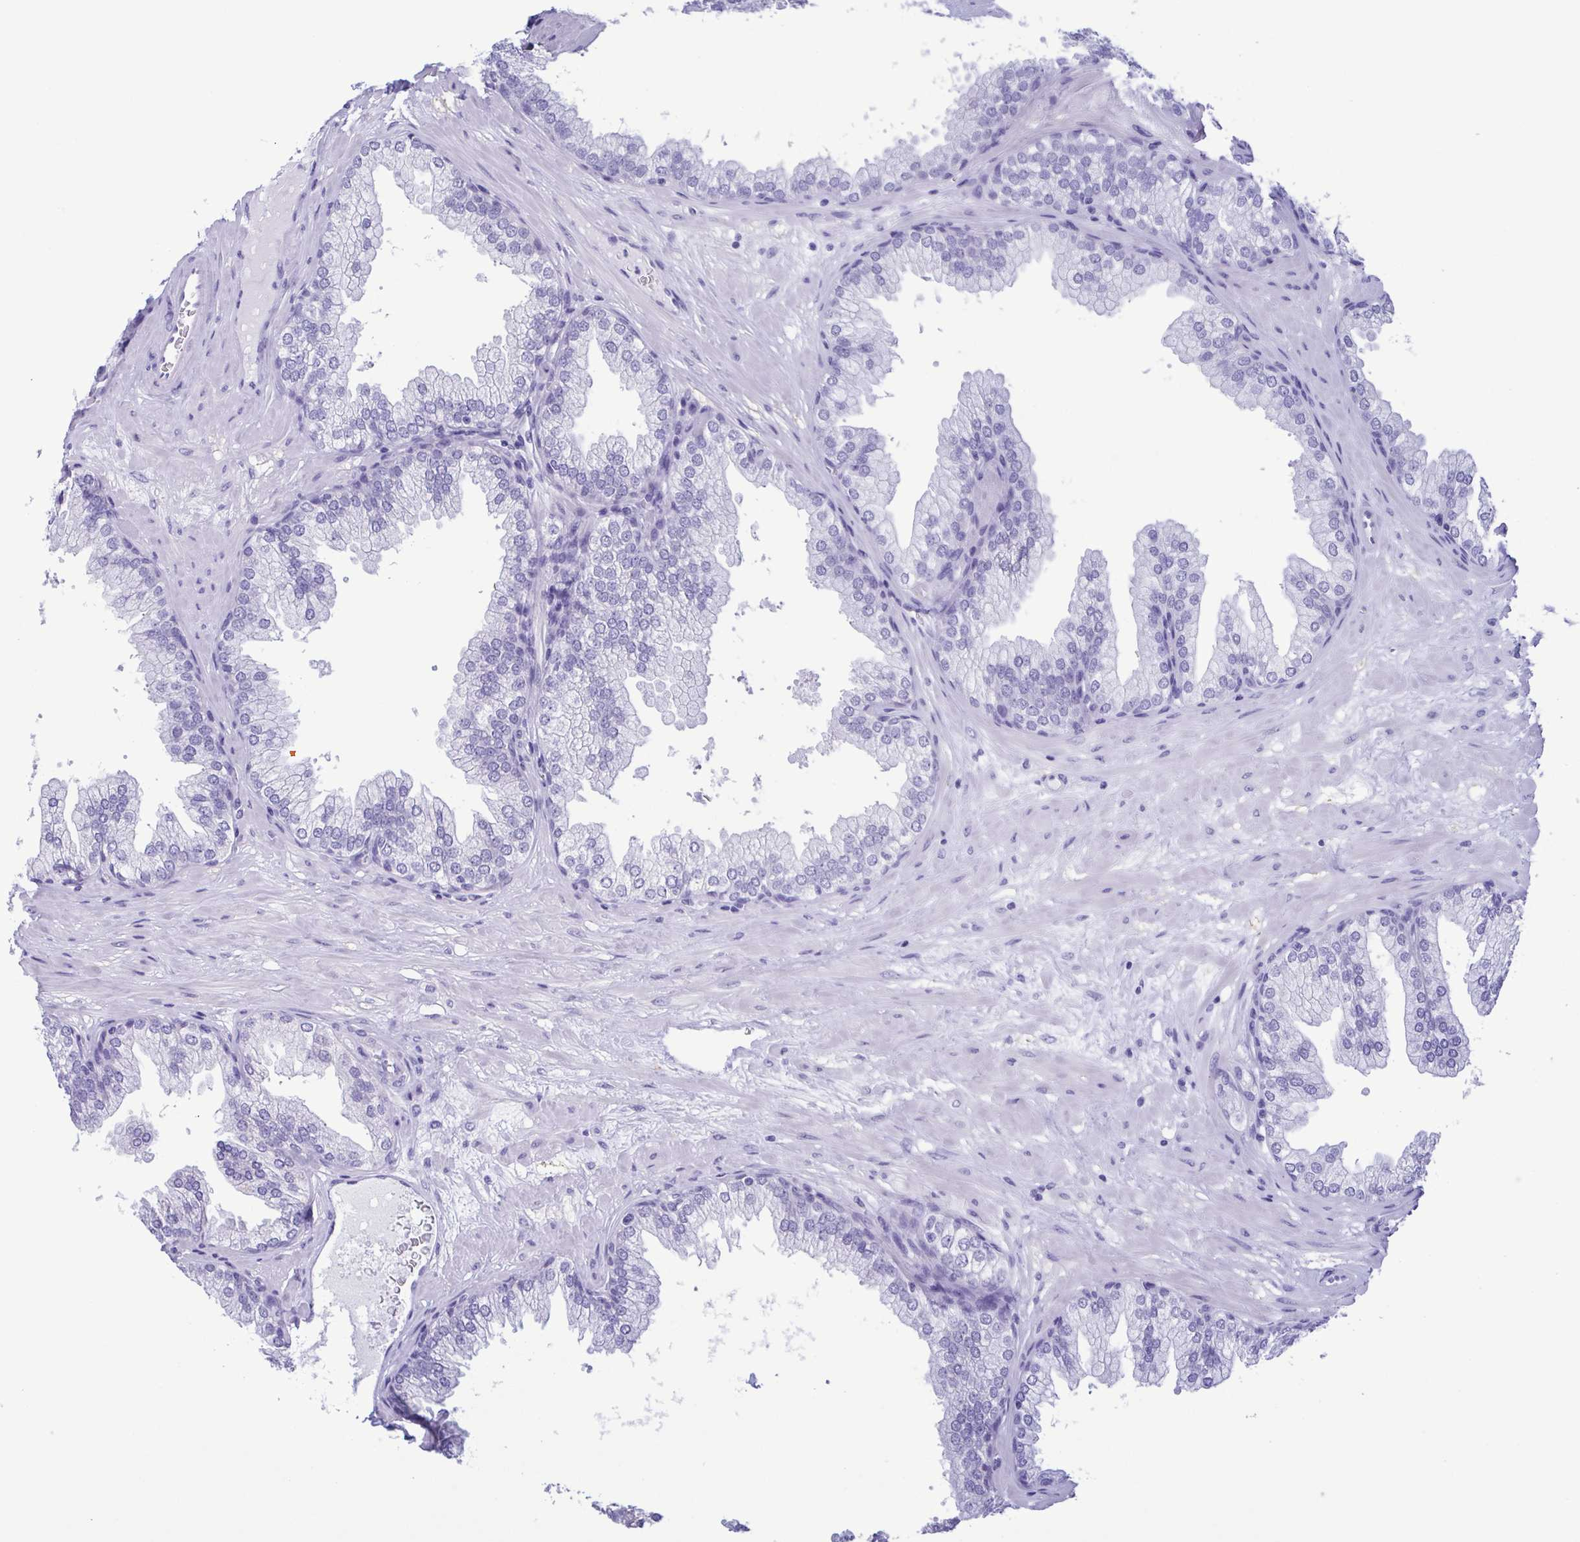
{"staining": {"intensity": "negative", "quantity": "none", "location": "none"}, "tissue": "prostate", "cell_type": "Glandular cells", "image_type": "normal", "snomed": [{"axis": "morphology", "description": "Normal tissue, NOS"}, {"axis": "topography", "description": "Prostate"}], "caption": "The histopathology image reveals no significant expression in glandular cells of prostate.", "gene": "TSPY10", "patient": {"sex": "male", "age": 37}}